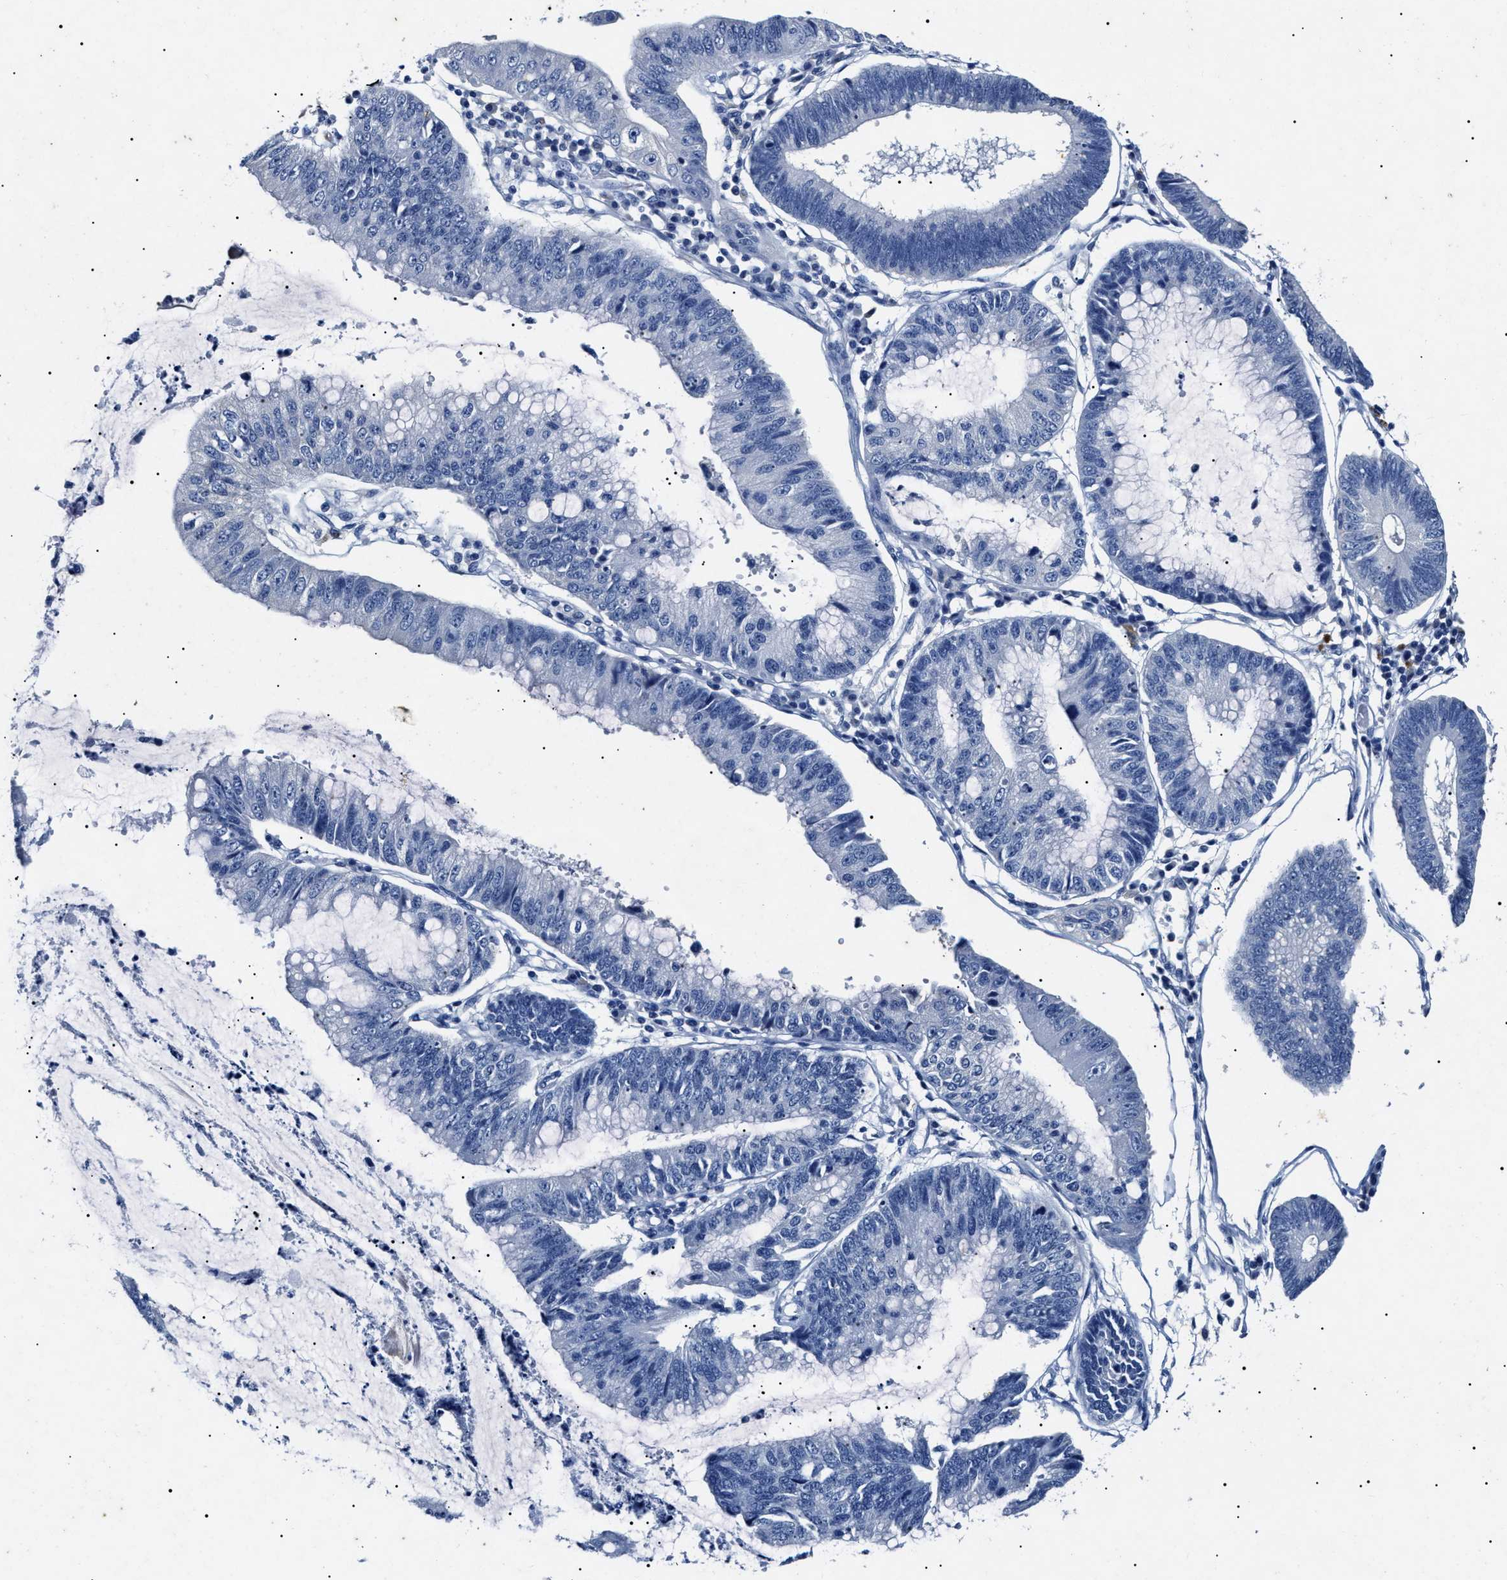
{"staining": {"intensity": "negative", "quantity": "none", "location": "none"}, "tissue": "stomach cancer", "cell_type": "Tumor cells", "image_type": "cancer", "snomed": [{"axis": "morphology", "description": "Adenocarcinoma, NOS"}, {"axis": "topography", "description": "Stomach"}], "caption": "Immunohistochemical staining of human adenocarcinoma (stomach) displays no significant positivity in tumor cells.", "gene": "LRRC8E", "patient": {"sex": "male", "age": 59}}